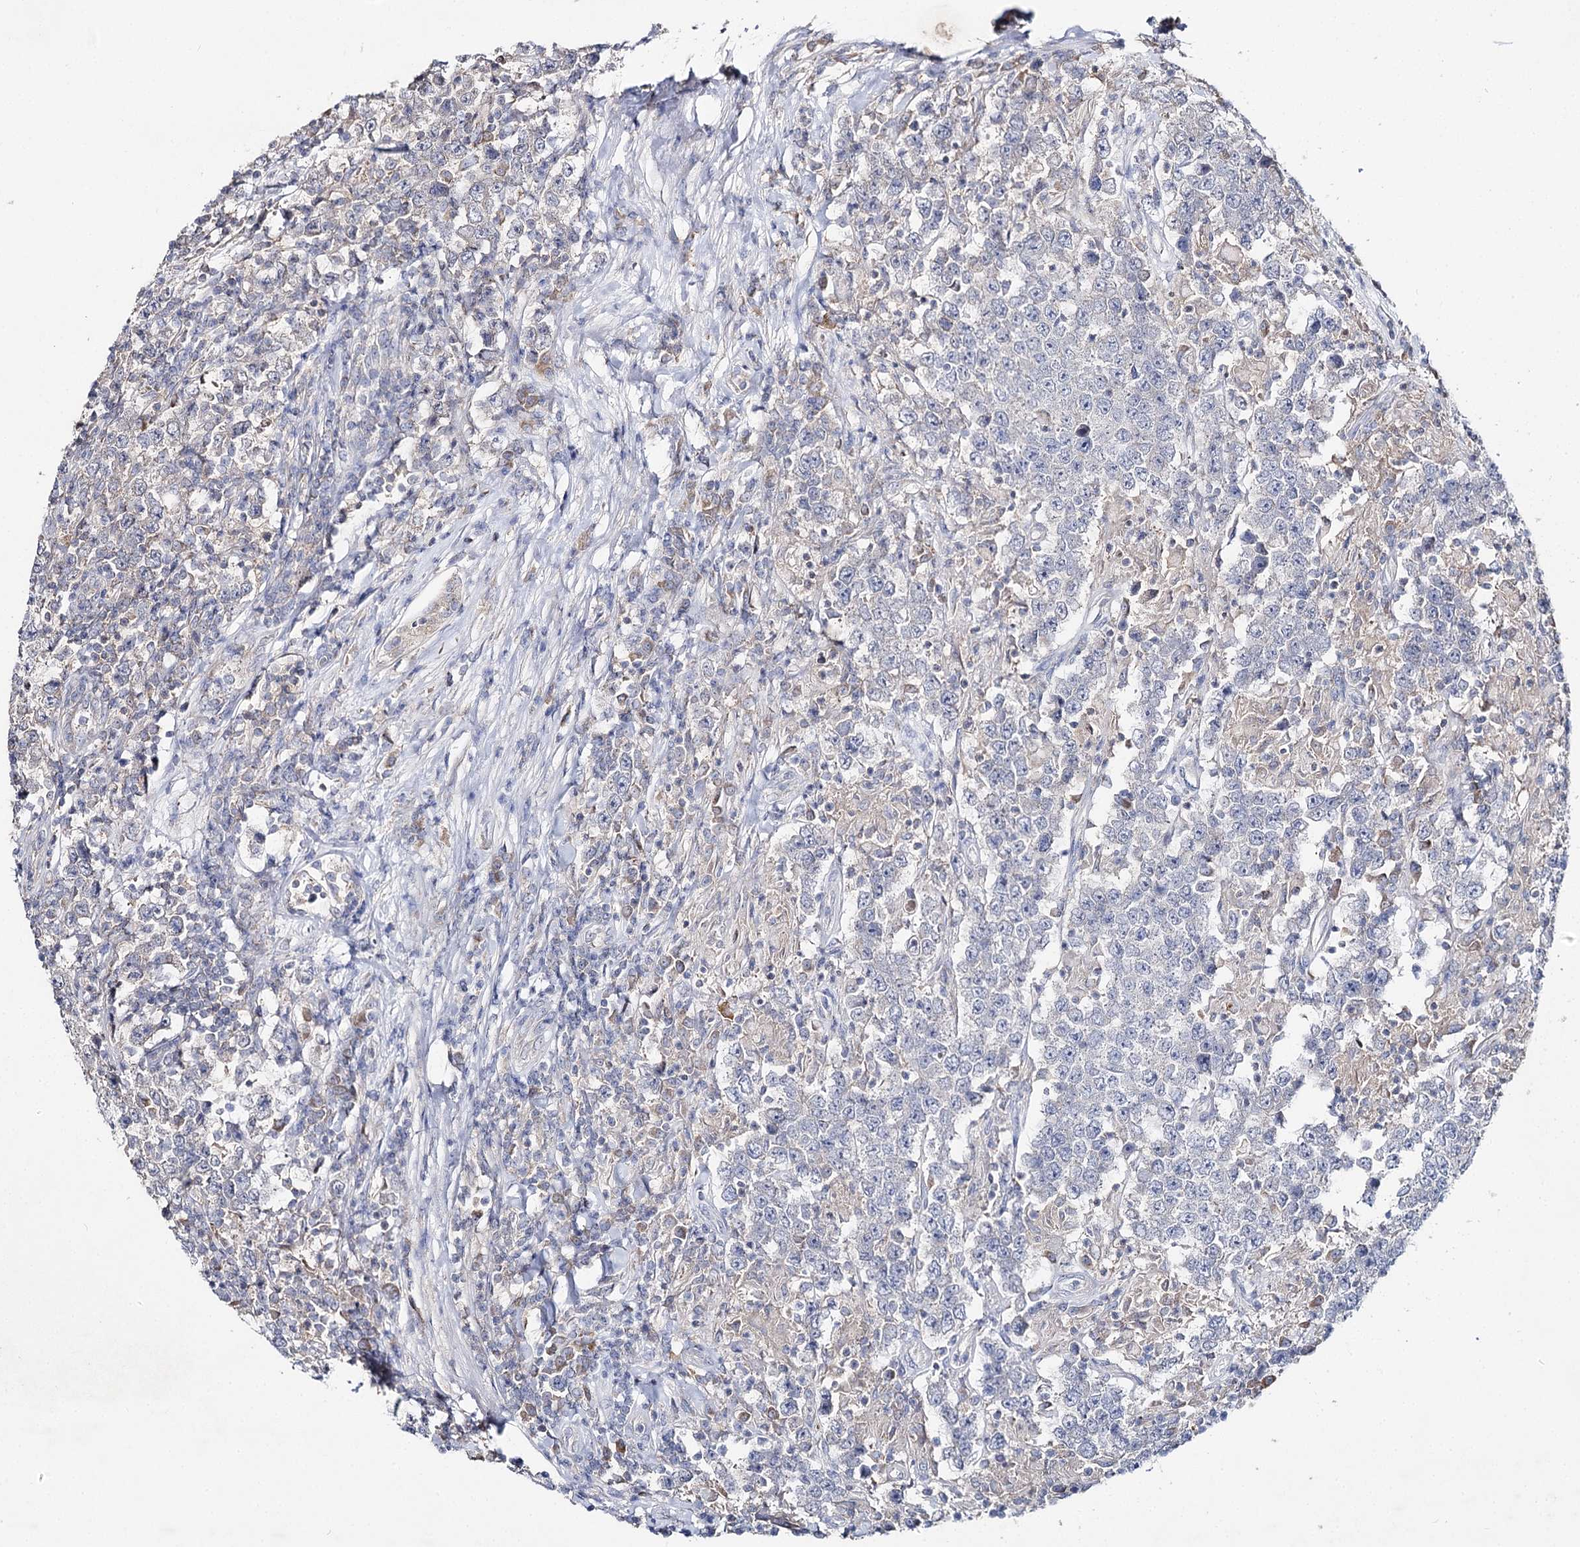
{"staining": {"intensity": "negative", "quantity": "none", "location": "none"}, "tissue": "testis cancer", "cell_type": "Tumor cells", "image_type": "cancer", "snomed": [{"axis": "morphology", "description": "Normal tissue, NOS"}, {"axis": "morphology", "description": "Urothelial carcinoma, High grade"}, {"axis": "morphology", "description": "Seminoma, NOS"}, {"axis": "morphology", "description": "Carcinoma, Embryonal, NOS"}, {"axis": "topography", "description": "Urinary bladder"}, {"axis": "topography", "description": "Testis"}], "caption": "This is an IHC histopathology image of human embryonal carcinoma (testis). There is no positivity in tumor cells.", "gene": "IL1RAP", "patient": {"sex": "male", "age": 41}}